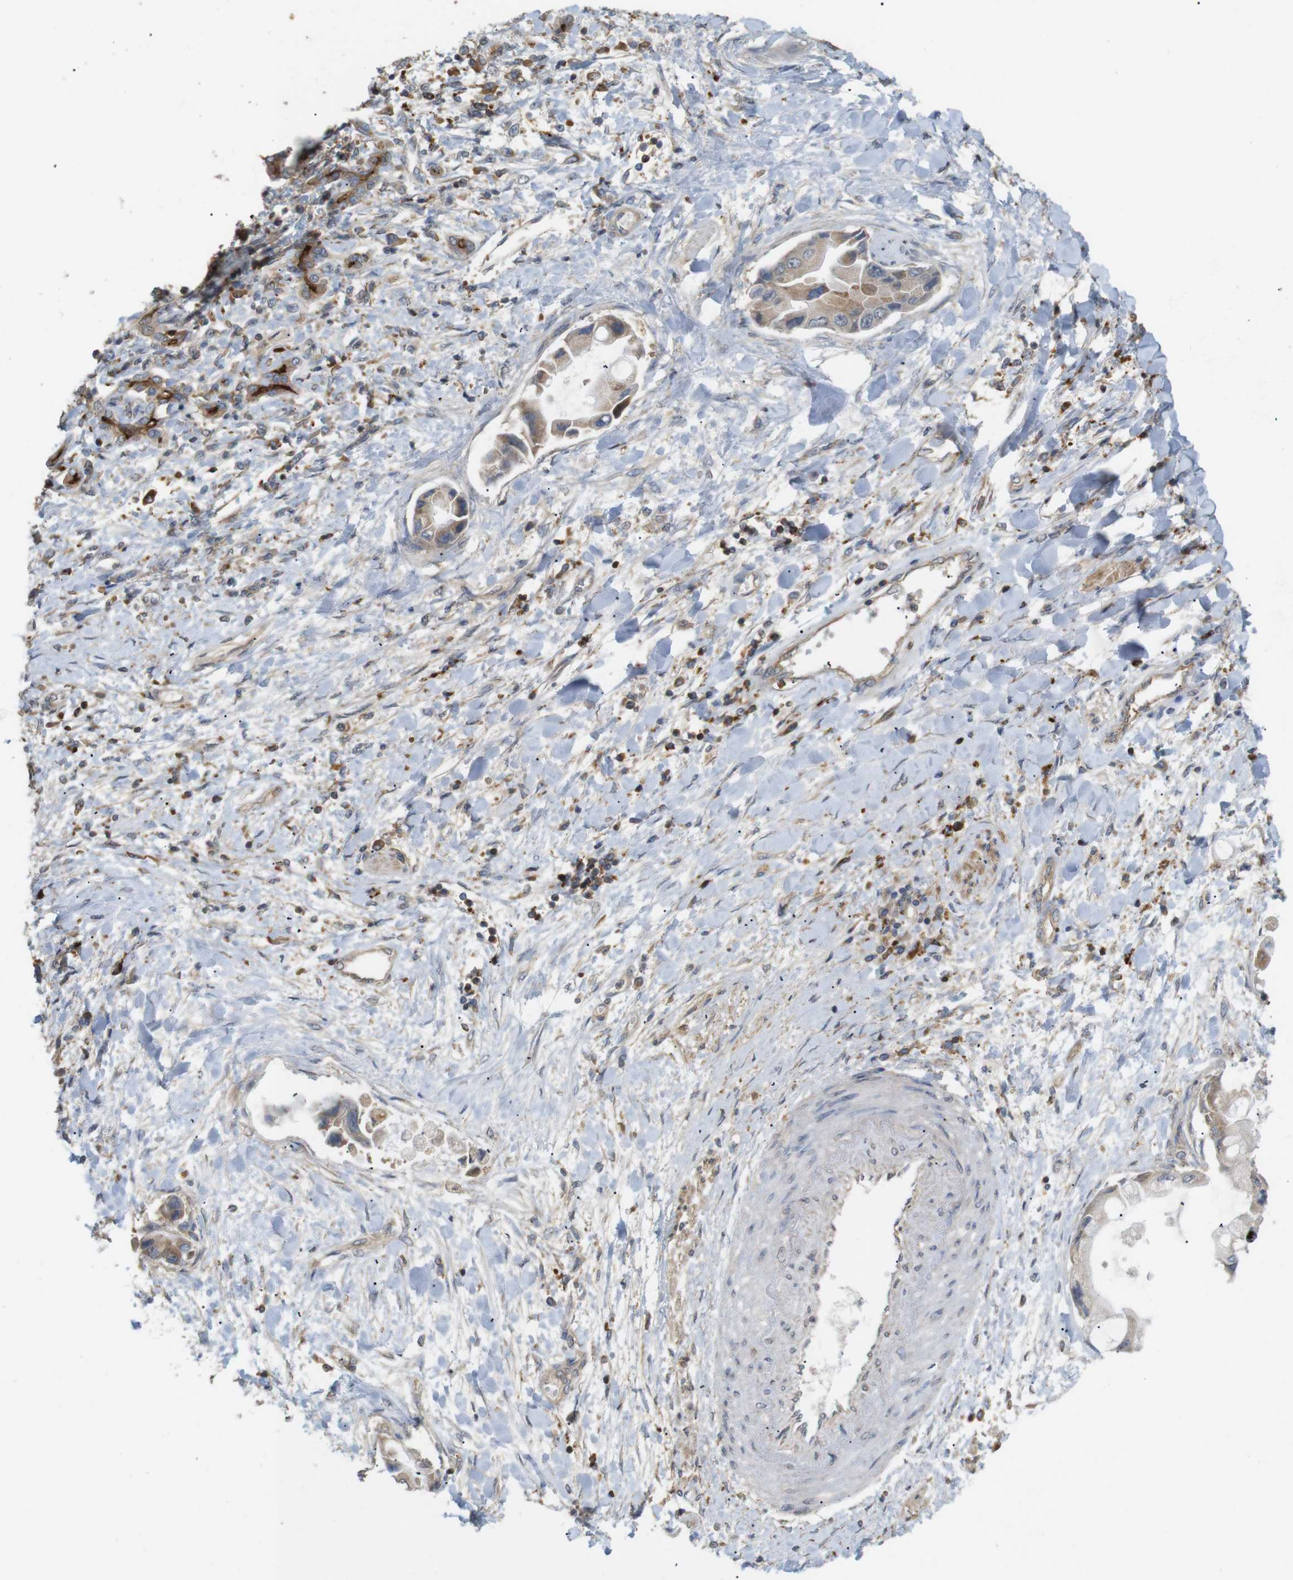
{"staining": {"intensity": "moderate", "quantity": "25%-75%", "location": "cytoplasmic/membranous"}, "tissue": "liver cancer", "cell_type": "Tumor cells", "image_type": "cancer", "snomed": [{"axis": "morphology", "description": "Cholangiocarcinoma"}, {"axis": "topography", "description": "Liver"}], "caption": "Immunohistochemistry (DAB) staining of human cholangiocarcinoma (liver) demonstrates moderate cytoplasmic/membranous protein expression in approximately 25%-75% of tumor cells. The staining is performed using DAB (3,3'-diaminobenzidine) brown chromogen to label protein expression. The nuclei are counter-stained blue using hematoxylin.", "gene": "KSR1", "patient": {"sex": "male", "age": 50}}